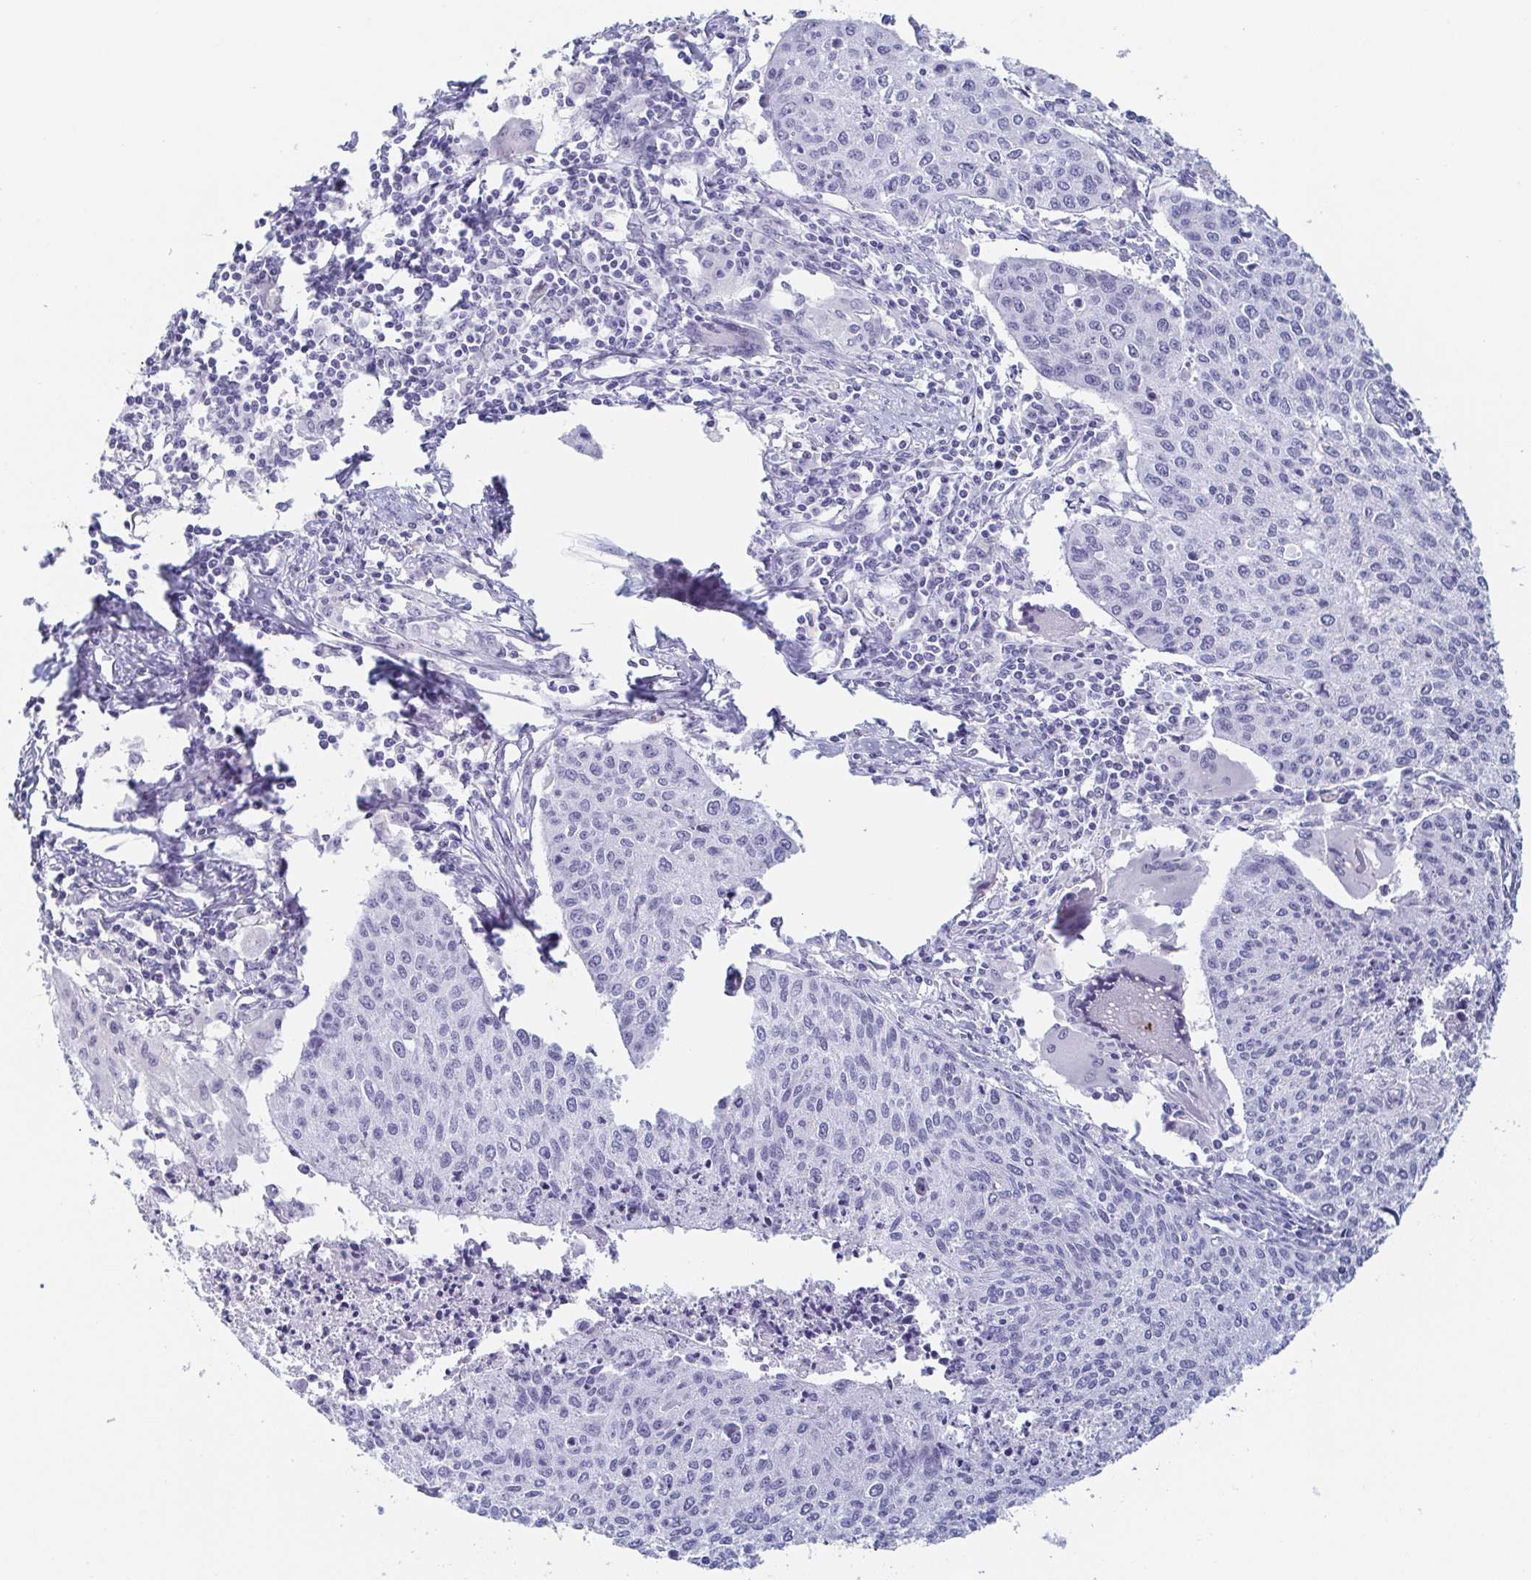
{"staining": {"intensity": "negative", "quantity": "none", "location": "none"}, "tissue": "cervical cancer", "cell_type": "Tumor cells", "image_type": "cancer", "snomed": [{"axis": "morphology", "description": "Squamous cell carcinoma, NOS"}, {"axis": "topography", "description": "Cervix"}], "caption": "There is no significant staining in tumor cells of cervical cancer (squamous cell carcinoma). (Brightfield microscopy of DAB (3,3'-diaminobenzidine) immunohistochemistry (IHC) at high magnification).", "gene": "REG4", "patient": {"sex": "female", "age": 38}}